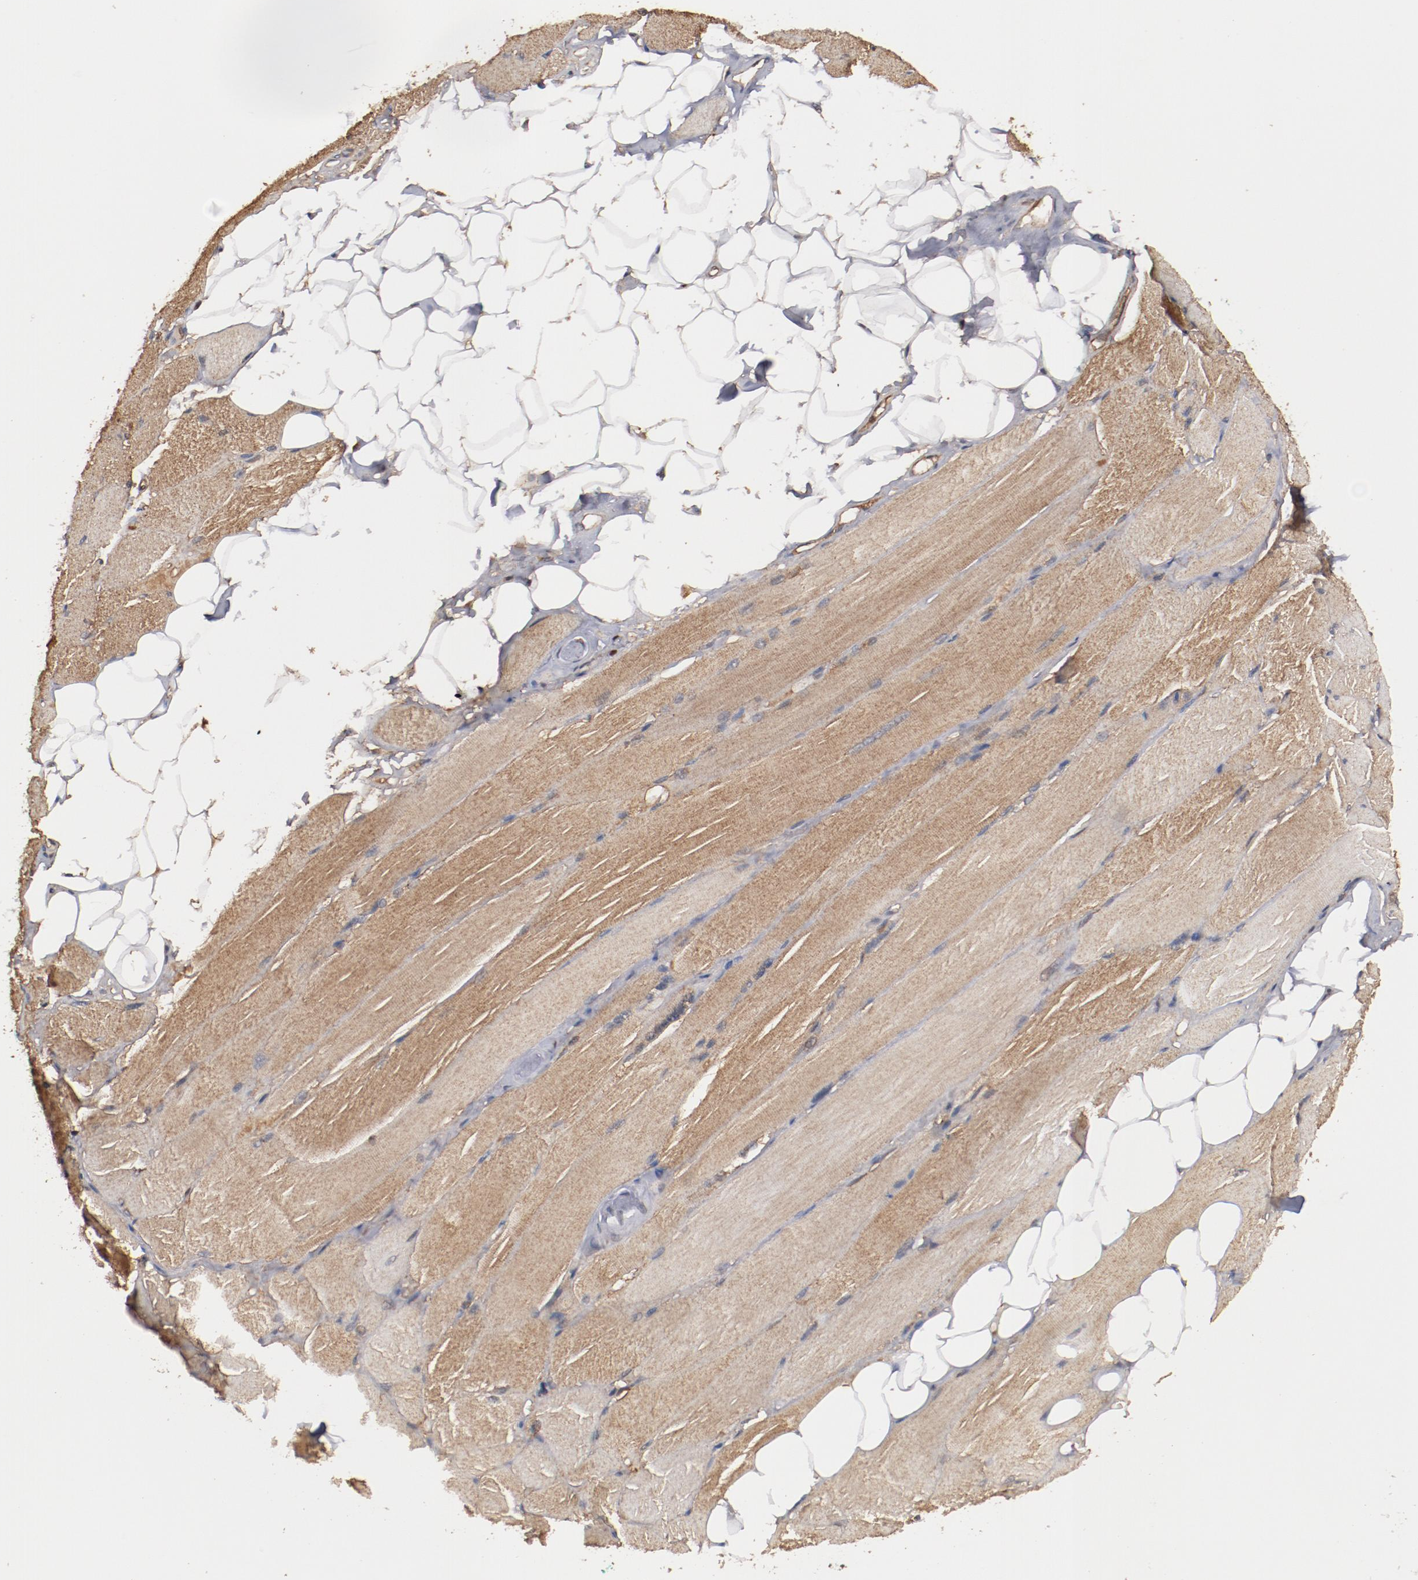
{"staining": {"intensity": "moderate", "quantity": ">75%", "location": "cytoplasmic/membranous"}, "tissue": "skeletal muscle", "cell_type": "Myocytes", "image_type": "normal", "snomed": [{"axis": "morphology", "description": "Normal tissue, NOS"}, {"axis": "topography", "description": "Skeletal muscle"}, {"axis": "topography", "description": "Peripheral nerve tissue"}], "caption": "Immunohistochemical staining of normal human skeletal muscle demonstrates moderate cytoplasmic/membranous protein expression in approximately >75% of myocytes.", "gene": "TENM1", "patient": {"sex": "female", "age": 84}}